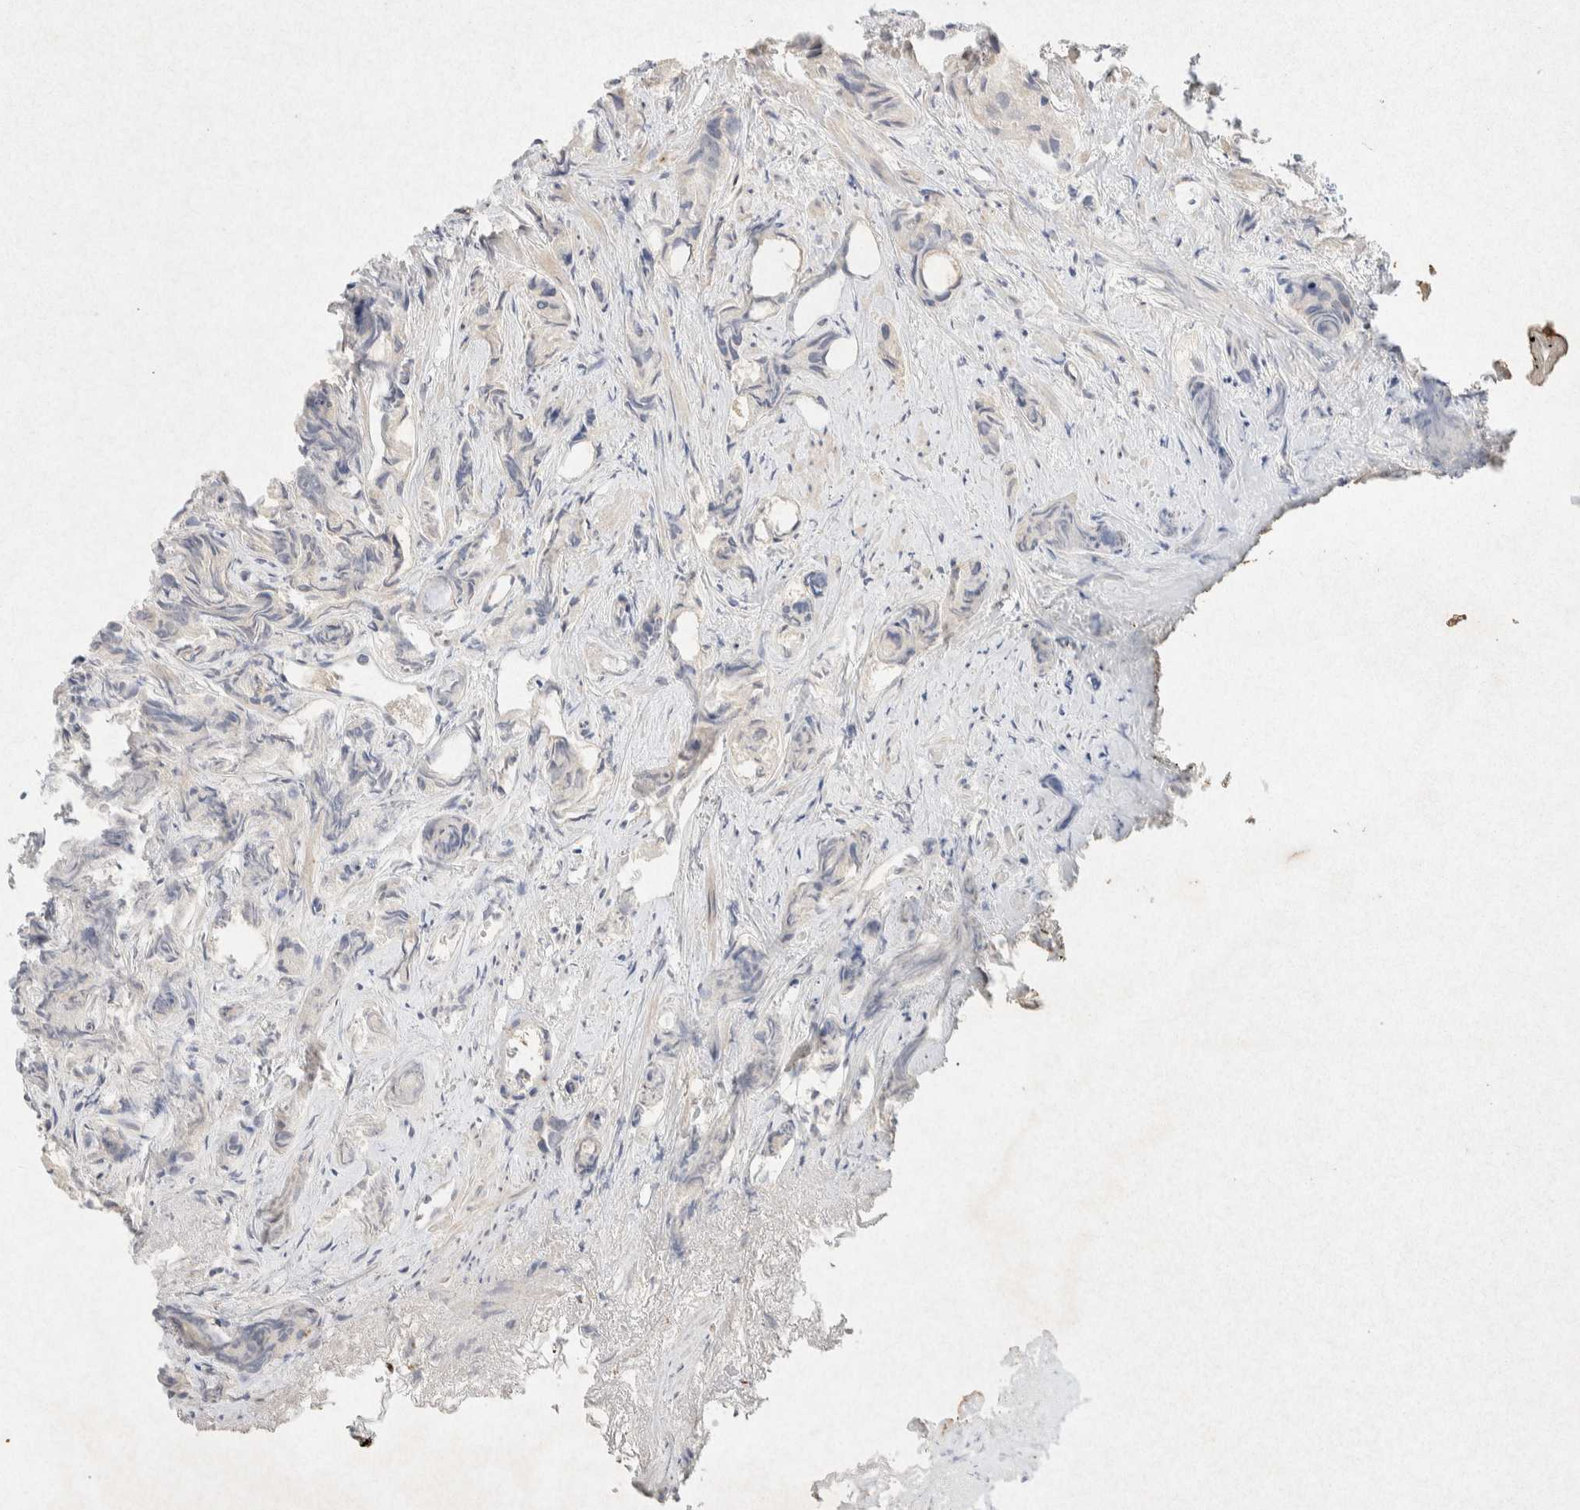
{"staining": {"intensity": "negative", "quantity": "none", "location": "none"}, "tissue": "prostate cancer", "cell_type": "Tumor cells", "image_type": "cancer", "snomed": [{"axis": "morphology", "description": "Adenocarcinoma, Low grade"}, {"axis": "topography", "description": "Prostate"}], "caption": "This image is of prostate cancer (adenocarcinoma (low-grade)) stained with immunohistochemistry (IHC) to label a protein in brown with the nuclei are counter-stained blue. There is no expression in tumor cells. (Brightfield microscopy of DAB (3,3'-diaminobenzidine) immunohistochemistry (IHC) at high magnification).", "gene": "GNAI1", "patient": {"sex": "male", "age": 89}}